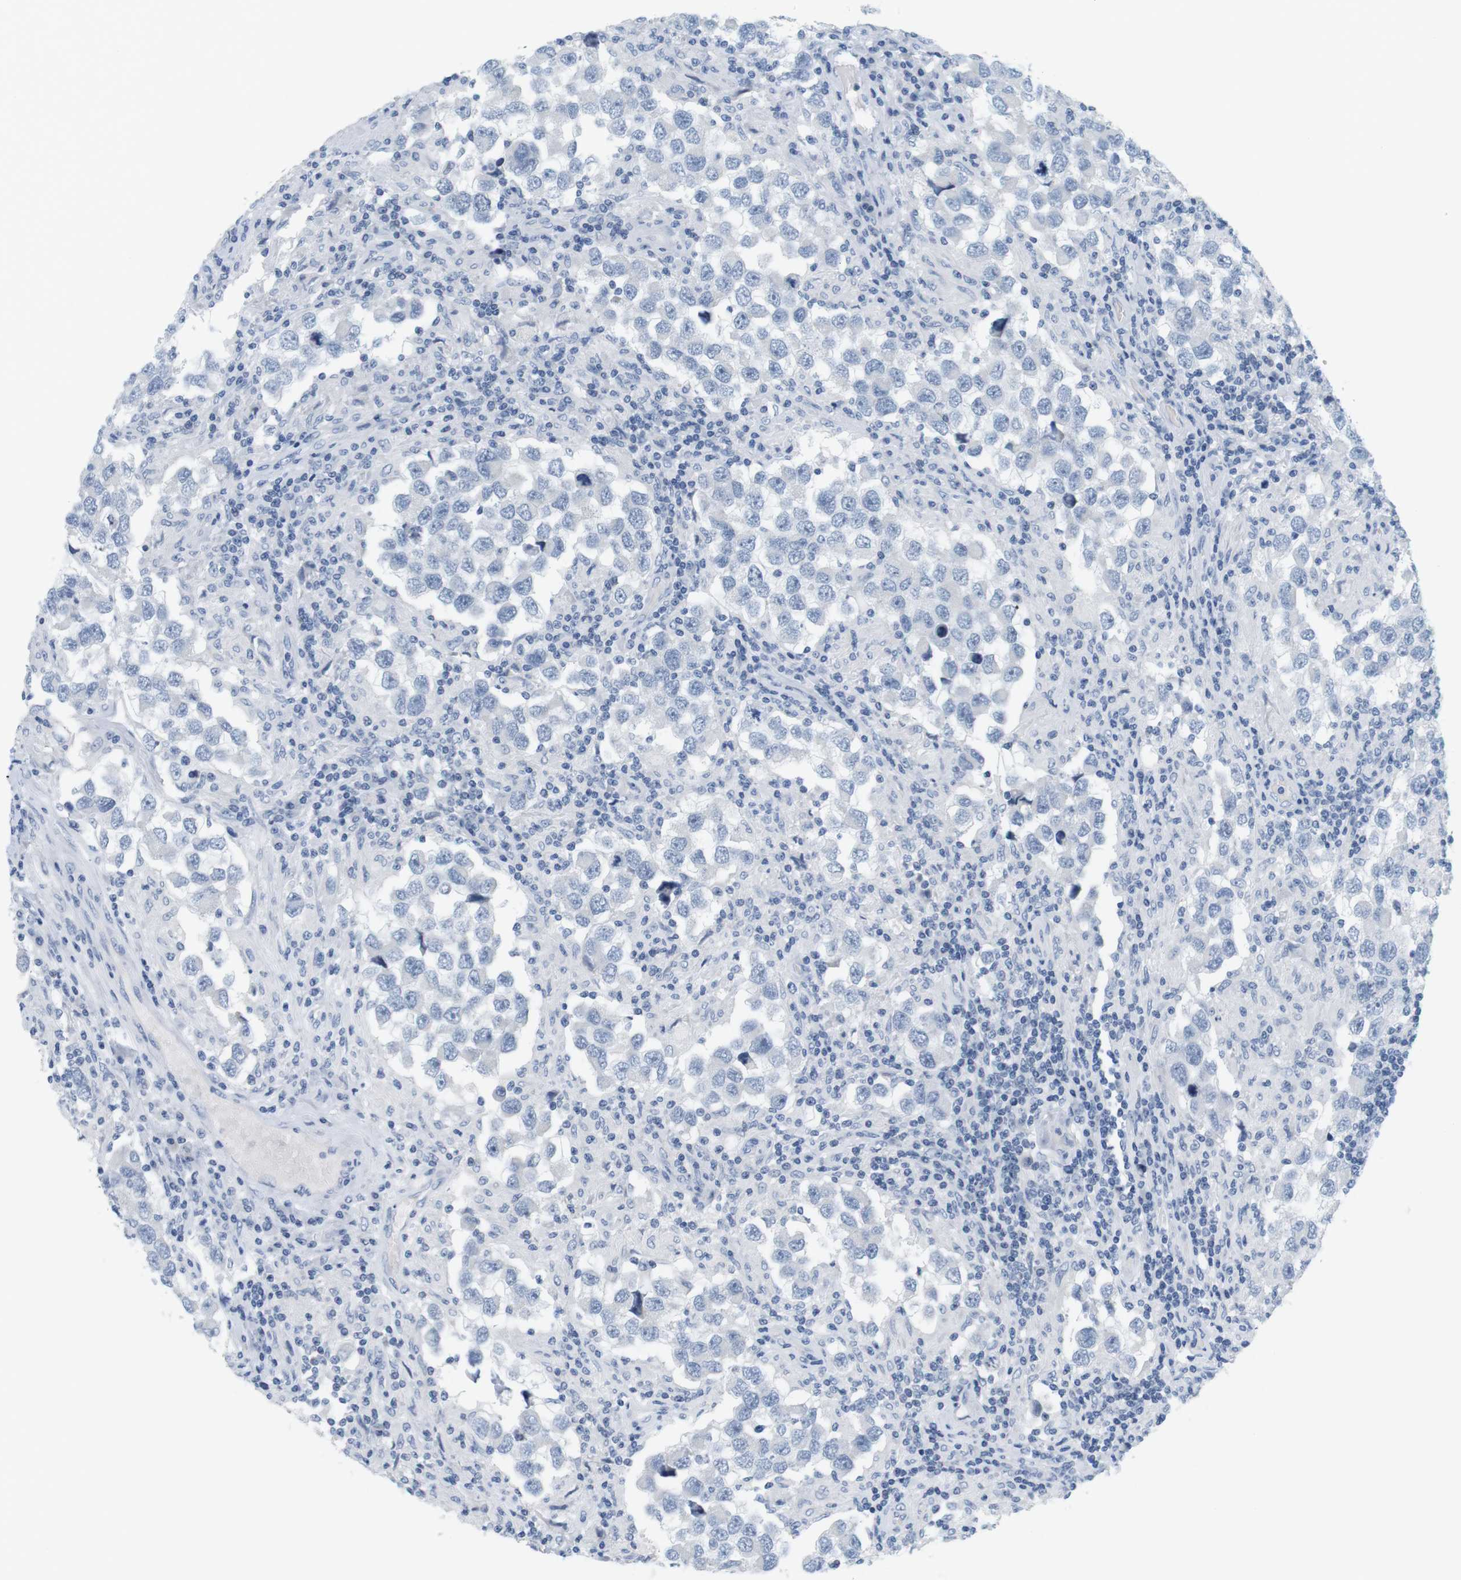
{"staining": {"intensity": "negative", "quantity": "none", "location": "none"}, "tissue": "testis cancer", "cell_type": "Tumor cells", "image_type": "cancer", "snomed": [{"axis": "morphology", "description": "Carcinoma, Embryonal, NOS"}, {"axis": "topography", "description": "Testis"}], "caption": "DAB immunohistochemical staining of human embryonal carcinoma (testis) reveals no significant staining in tumor cells. Nuclei are stained in blue.", "gene": "OPRM1", "patient": {"sex": "male", "age": 21}}